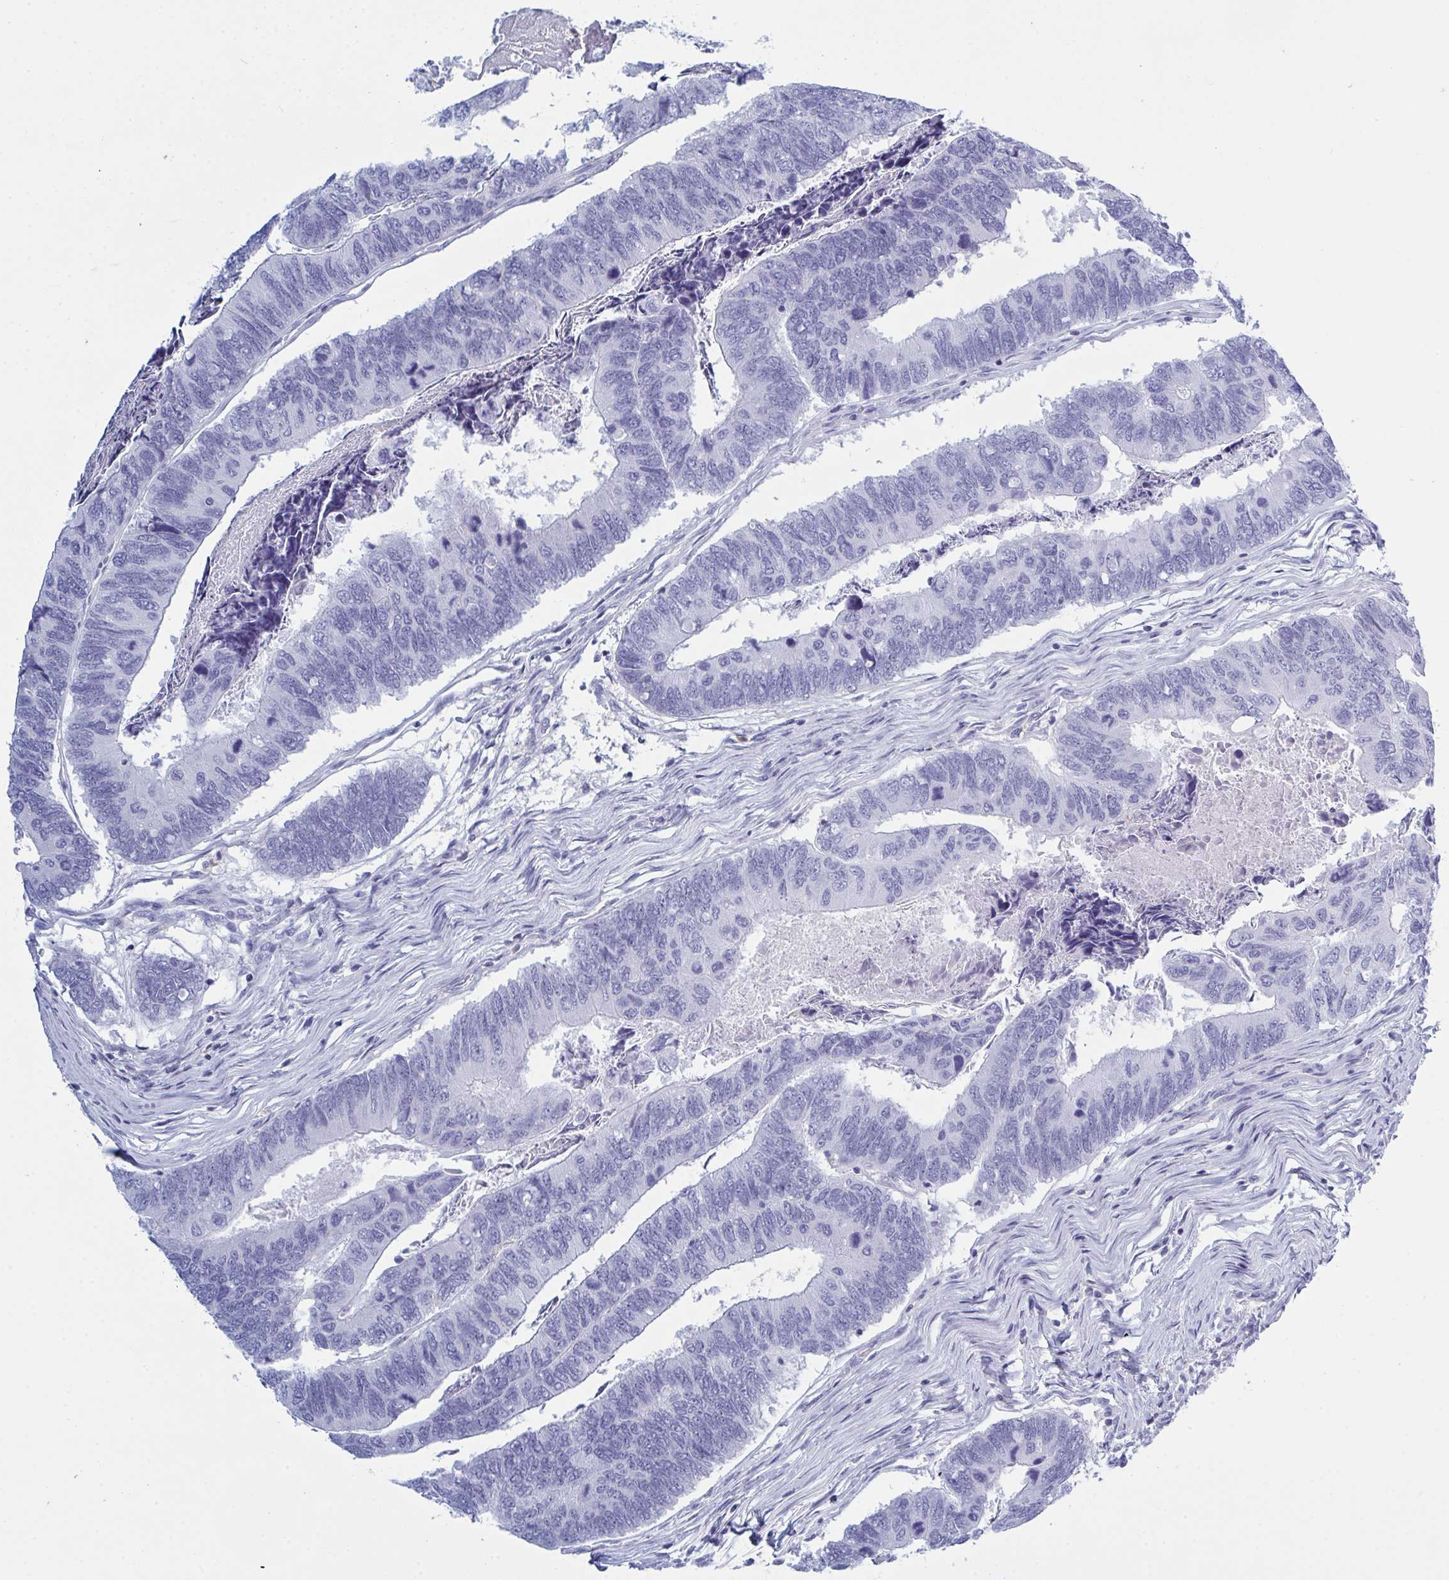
{"staining": {"intensity": "negative", "quantity": "none", "location": "none"}, "tissue": "colorectal cancer", "cell_type": "Tumor cells", "image_type": "cancer", "snomed": [{"axis": "morphology", "description": "Adenocarcinoma, NOS"}, {"axis": "topography", "description": "Colon"}], "caption": "There is no significant positivity in tumor cells of colorectal adenocarcinoma.", "gene": "MYO1F", "patient": {"sex": "female", "age": 67}}